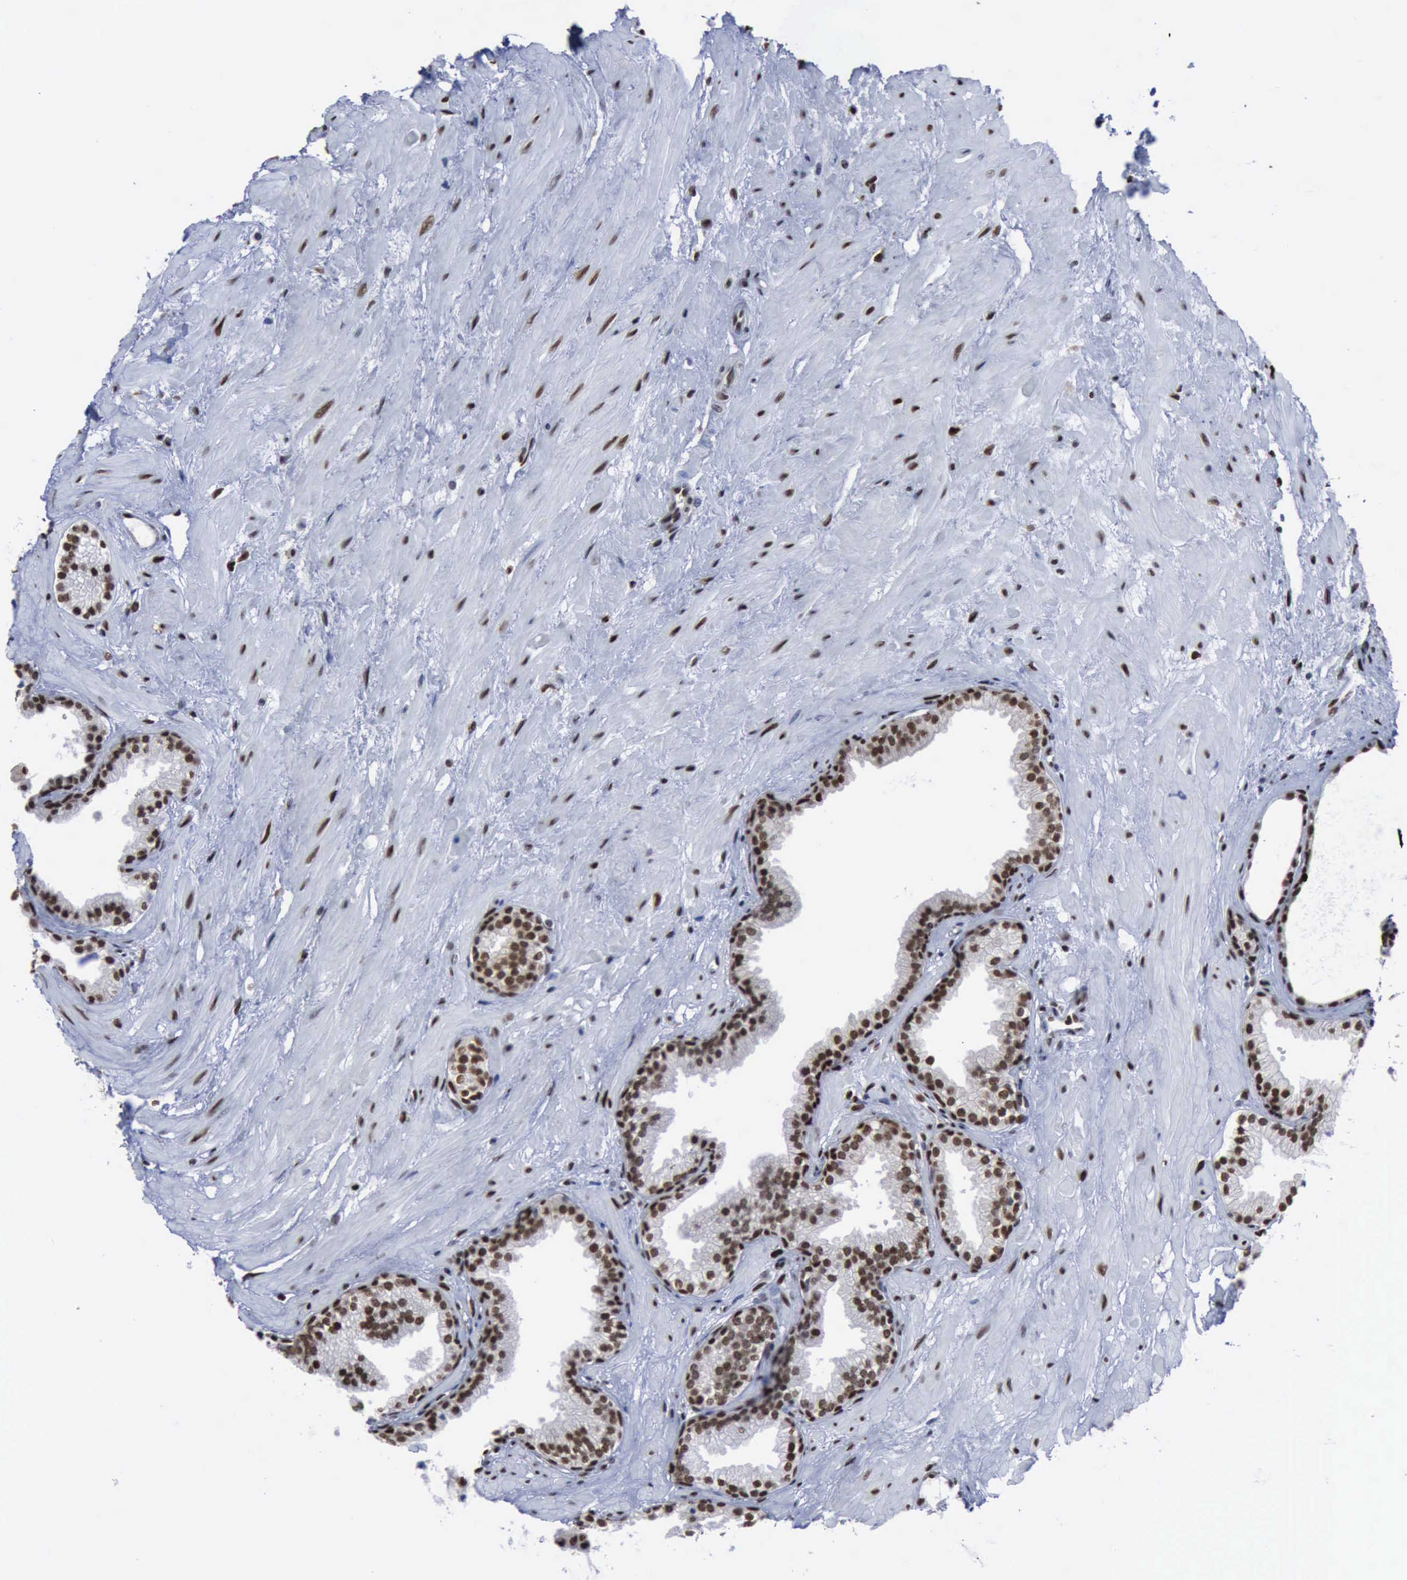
{"staining": {"intensity": "moderate", "quantity": ">75%", "location": "nuclear"}, "tissue": "prostate", "cell_type": "Glandular cells", "image_type": "normal", "snomed": [{"axis": "morphology", "description": "Normal tissue, NOS"}, {"axis": "topography", "description": "Prostate"}], "caption": "This photomicrograph displays immunohistochemistry staining of unremarkable prostate, with medium moderate nuclear positivity in about >75% of glandular cells.", "gene": "PCNA", "patient": {"sex": "male", "age": 64}}